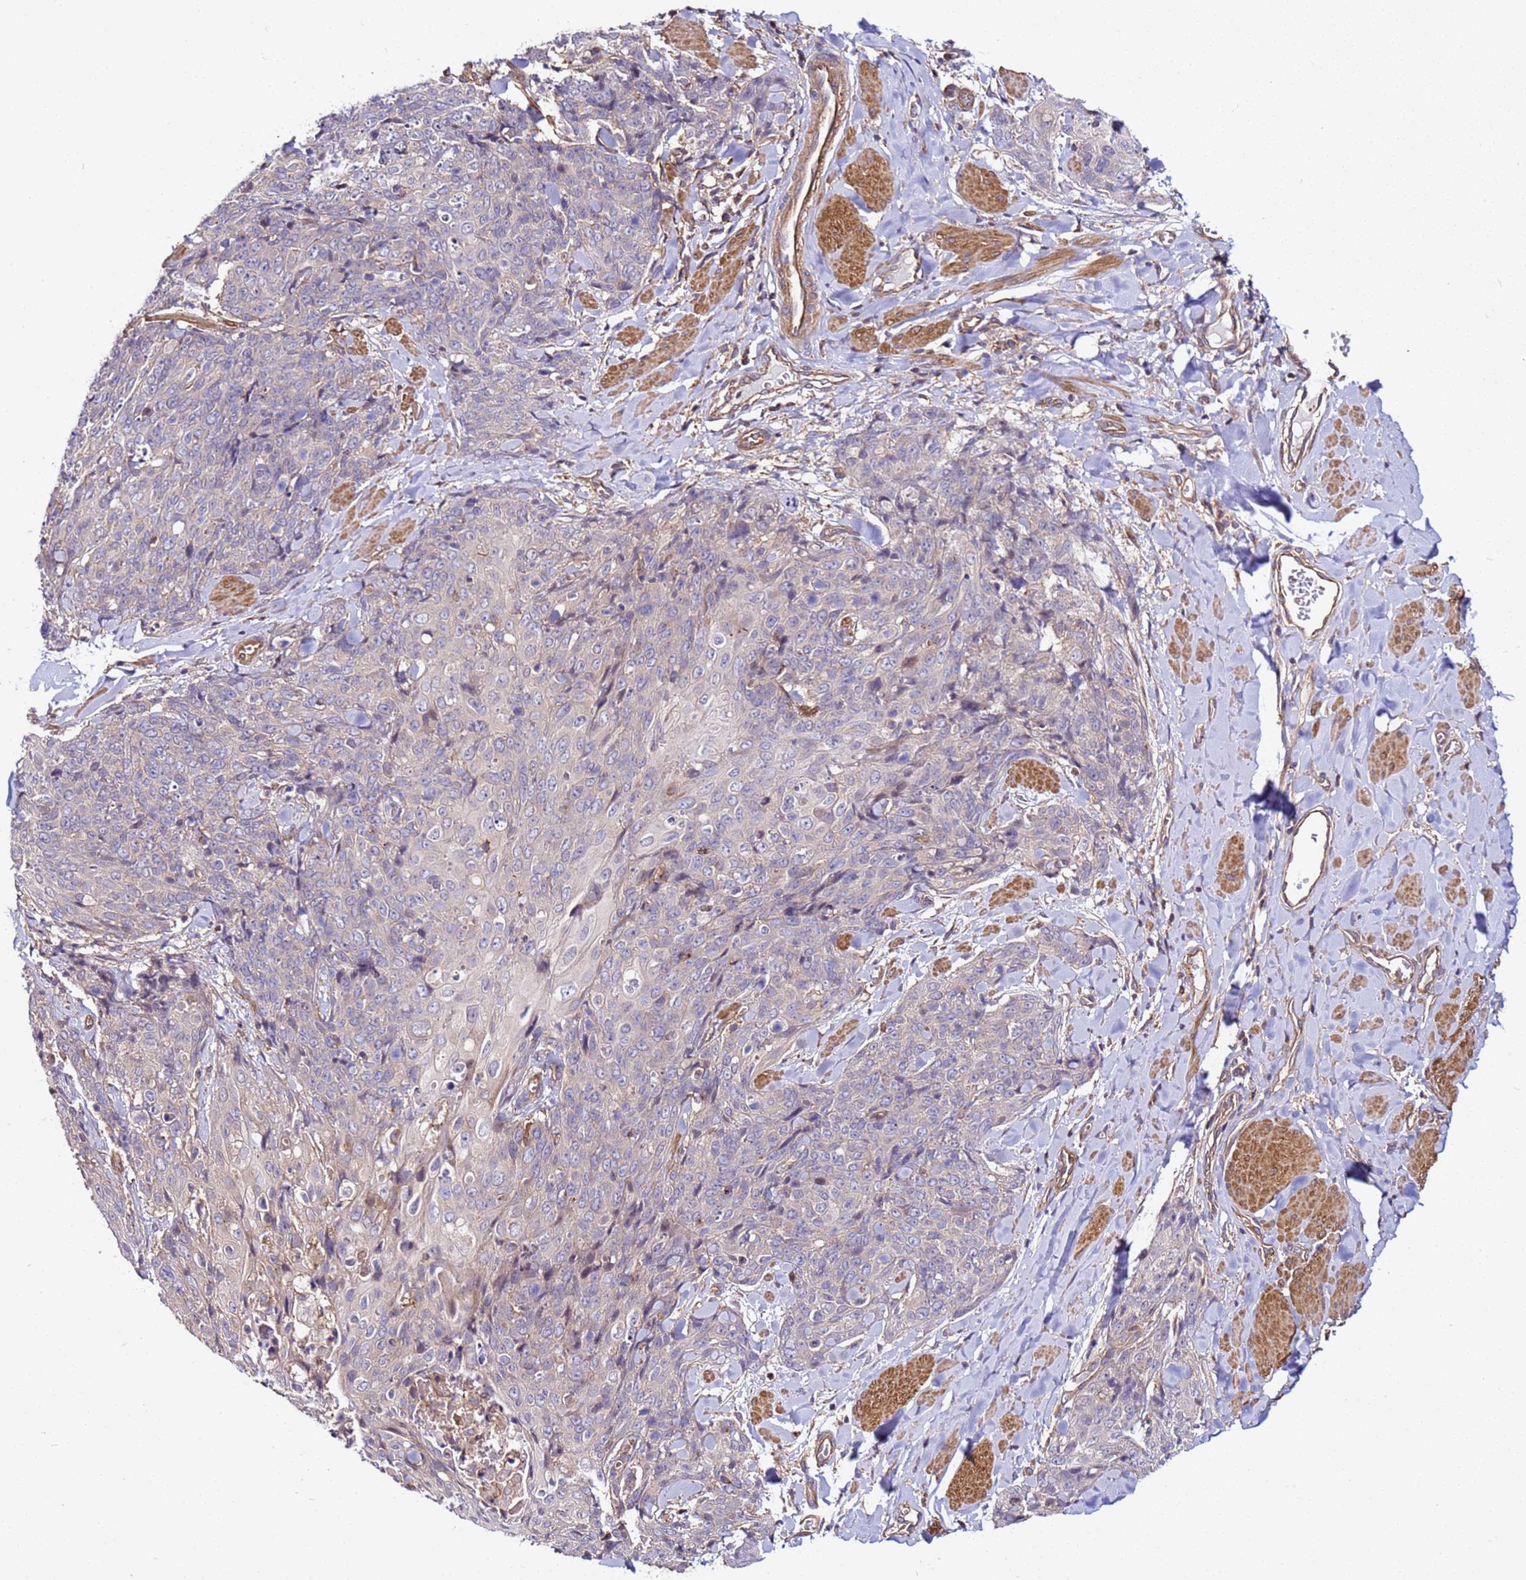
{"staining": {"intensity": "negative", "quantity": "none", "location": "none"}, "tissue": "skin cancer", "cell_type": "Tumor cells", "image_type": "cancer", "snomed": [{"axis": "morphology", "description": "Squamous cell carcinoma, NOS"}, {"axis": "topography", "description": "Skin"}, {"axis": "topography", "description": "Vulva"}], "caption": "Immunohistochemical staining of human squamous cell carcinoma (skin) displays no significant positivity in tumor cells.", "gene": "STK38", "patient": {"sex": "female", "age": 85}}